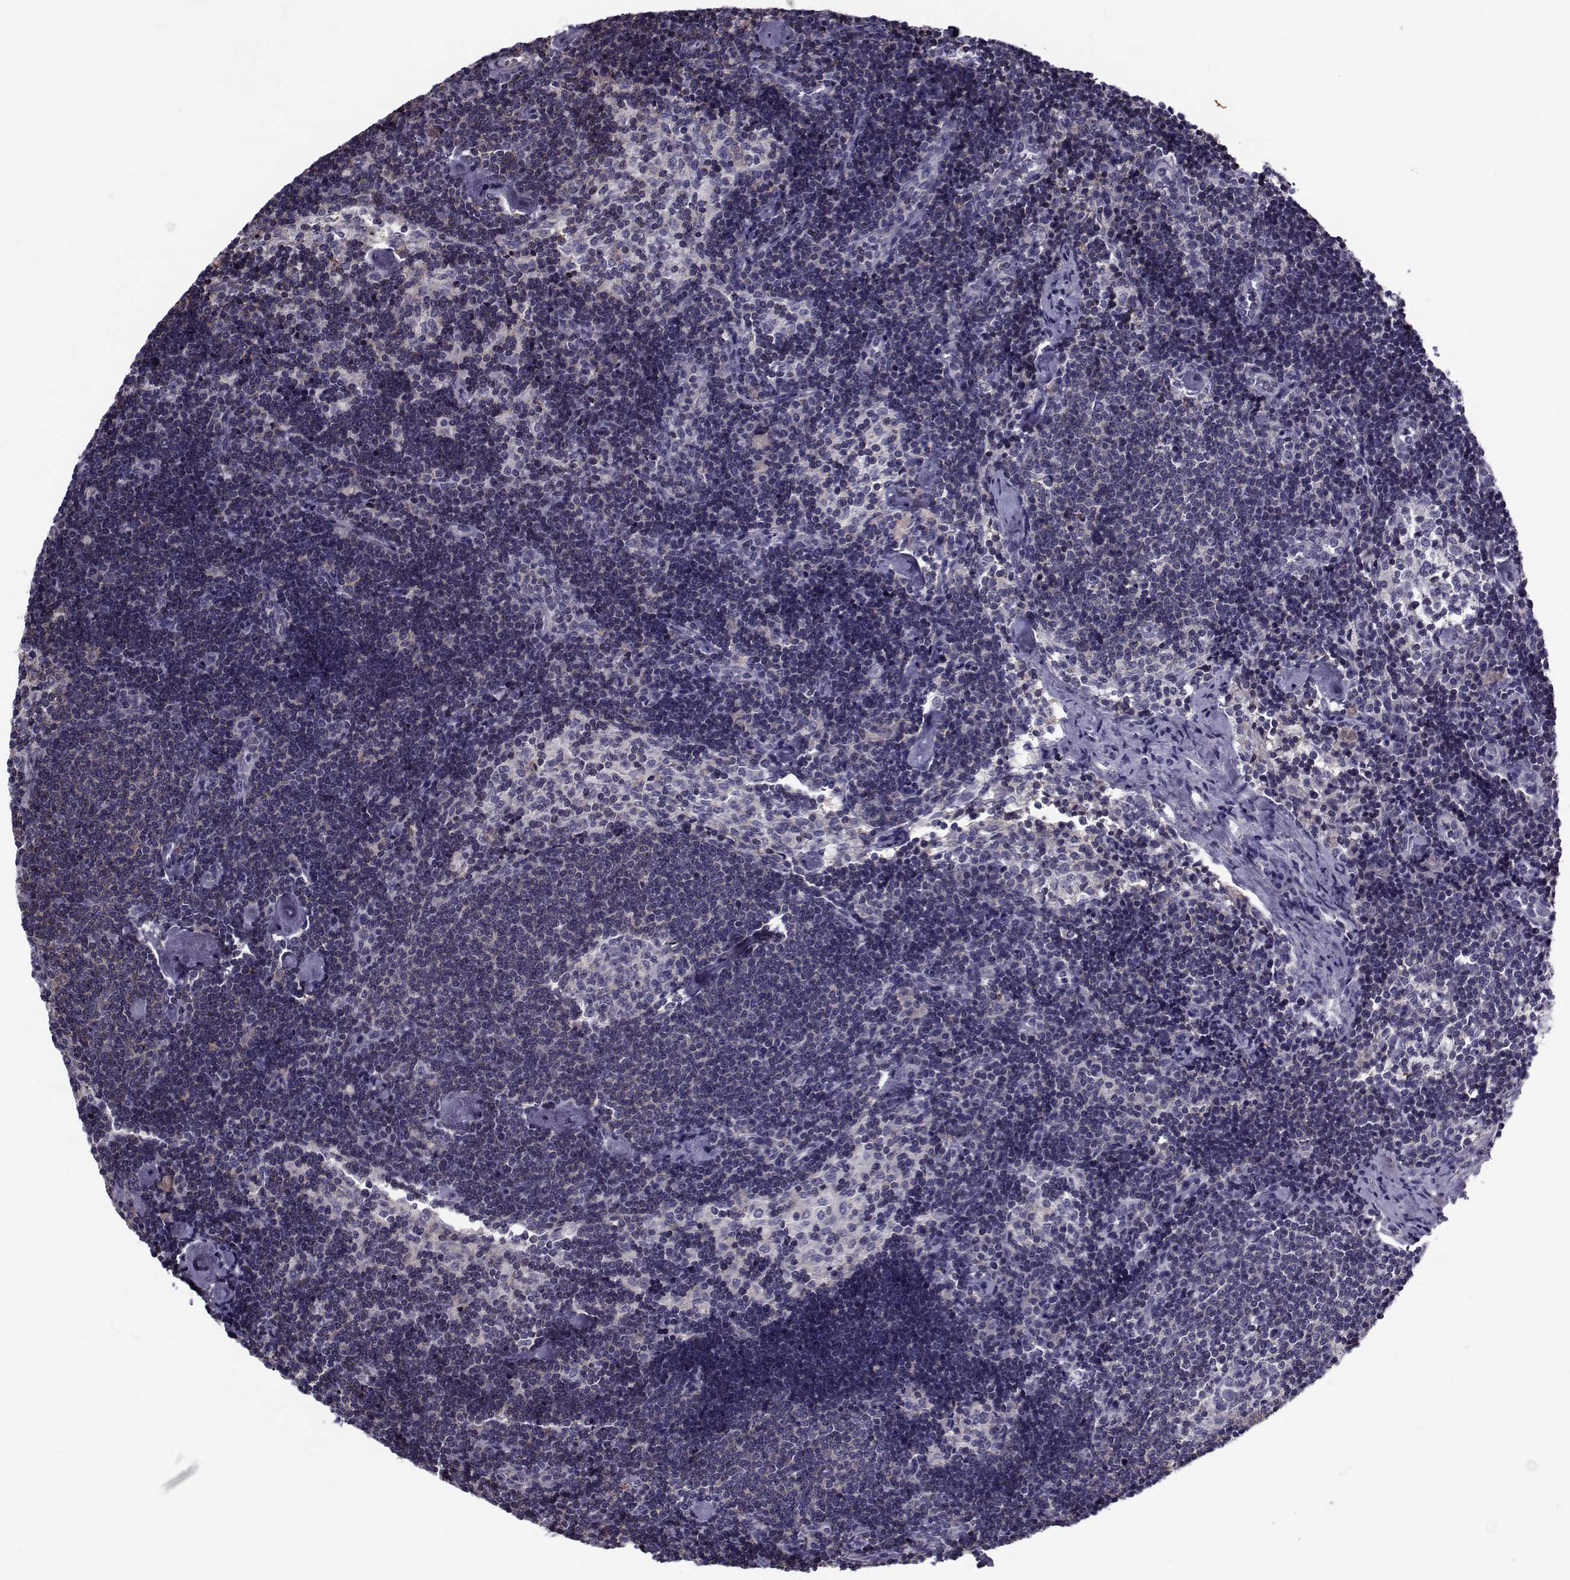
{"staining": {"intensity": "negative", "quantity": "none", "location": "none"}, "tissue": "lymph node", "cell_type": "Germinal center cells", "image_type": "normal", "snomed": [{"axis": "morphology", "description": "Normal tissue, NOS"}, {"axis": "topography", "description": "Lymph node"}], "caption": "The immunohistochemistry (IHC) photomicrograph has no significant expression in germinal center cells of lymph node.", "gene": "LRRC27", "patient": {"sex": "female", "age": 42}}